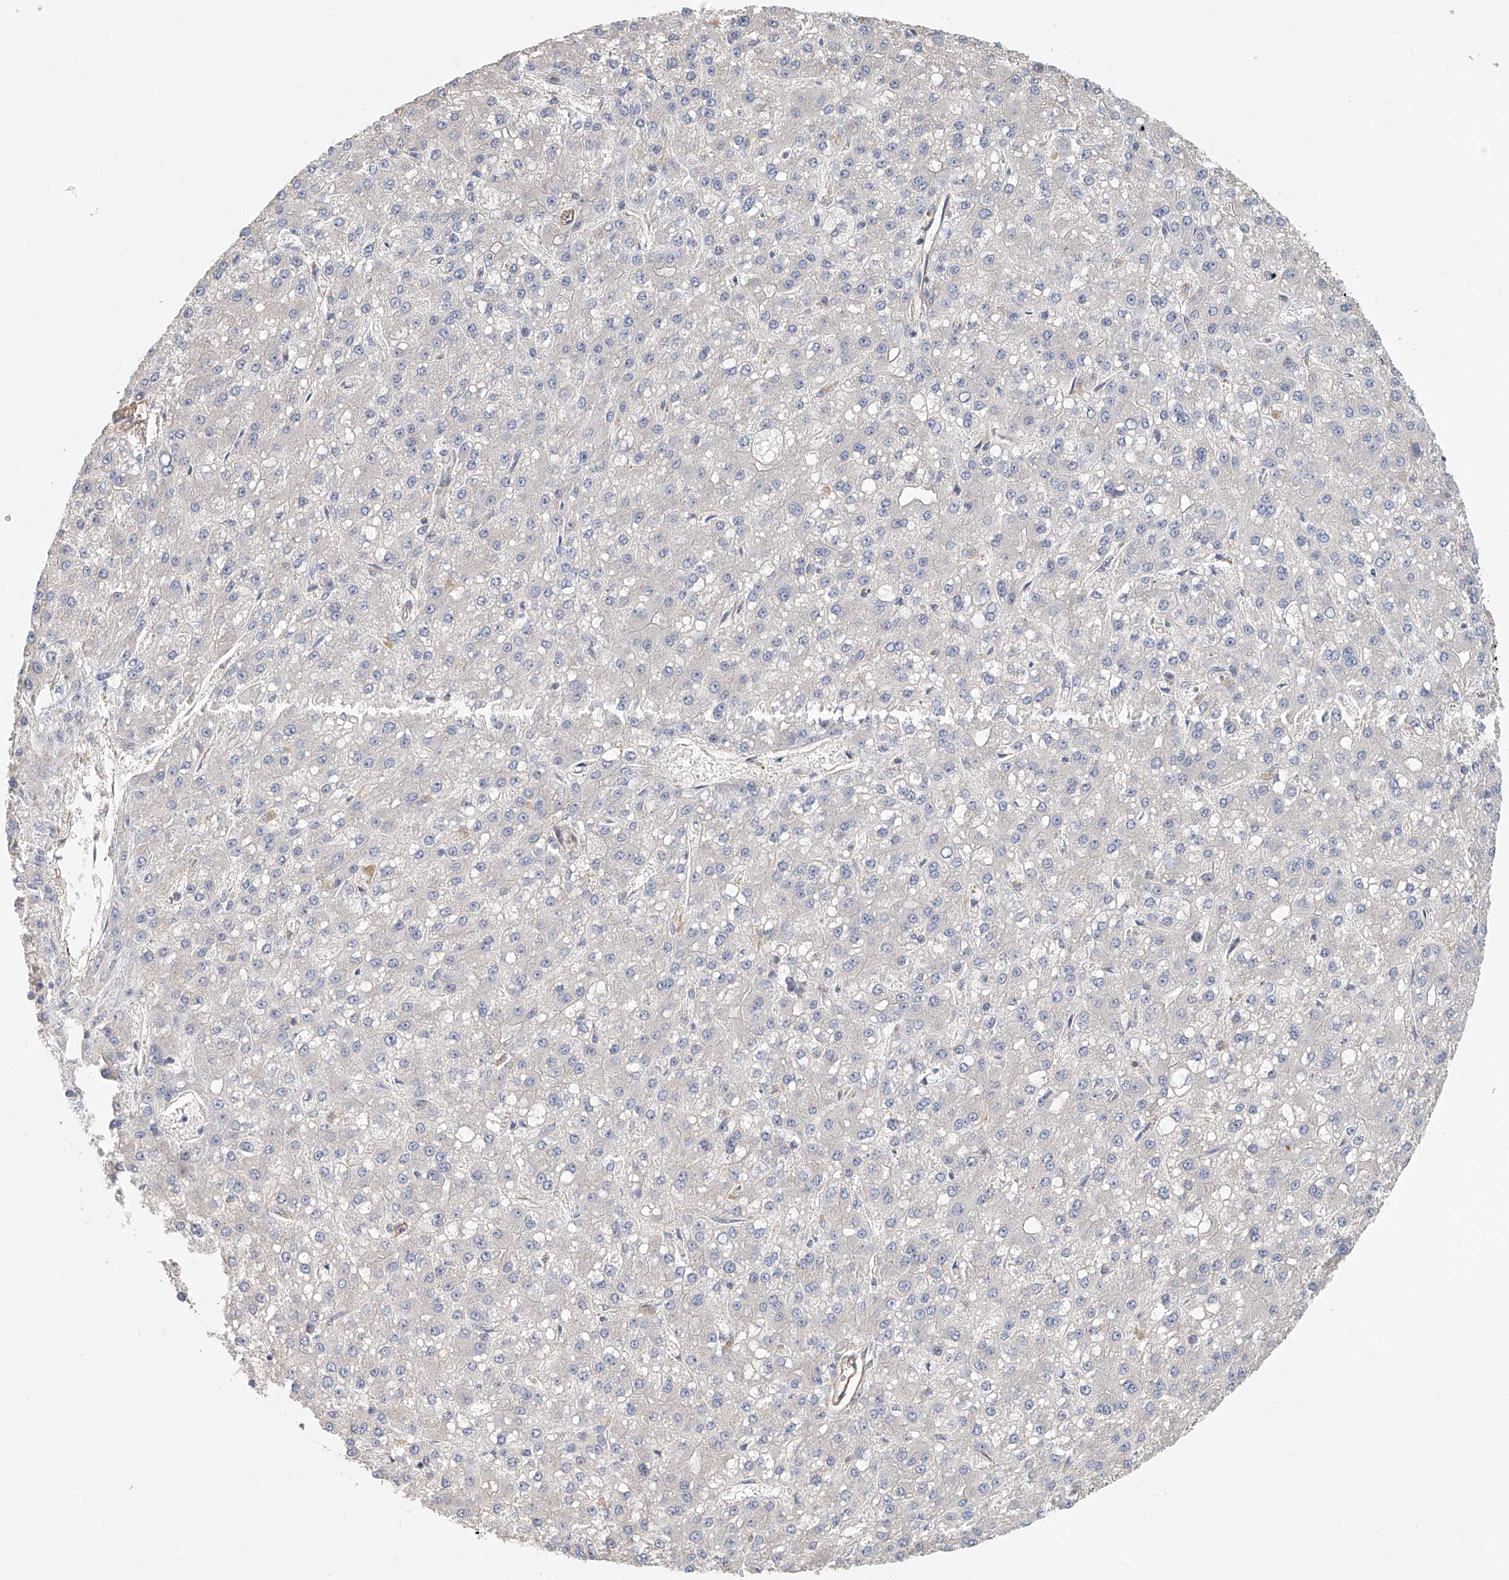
{"staining": {"intensity": "negative", "quantity": "none", "location": "none"}, "tissue": "liver cancer", "cell_type": "Tumor cells", "image_type": "cancer", "snomed": [{"axis": "morphology", "description": "Carcinoma, Hepatocellular, NOS"}, {"axis": "topography", "description": "Liver"}], "caption": "The immunohistochemistry histopathology image has no significant expression in tumor cells of liver hepatocellular carcinoma tissue.", "gene": "FRYL", "patient": {"sex": "male", "age": 67}}